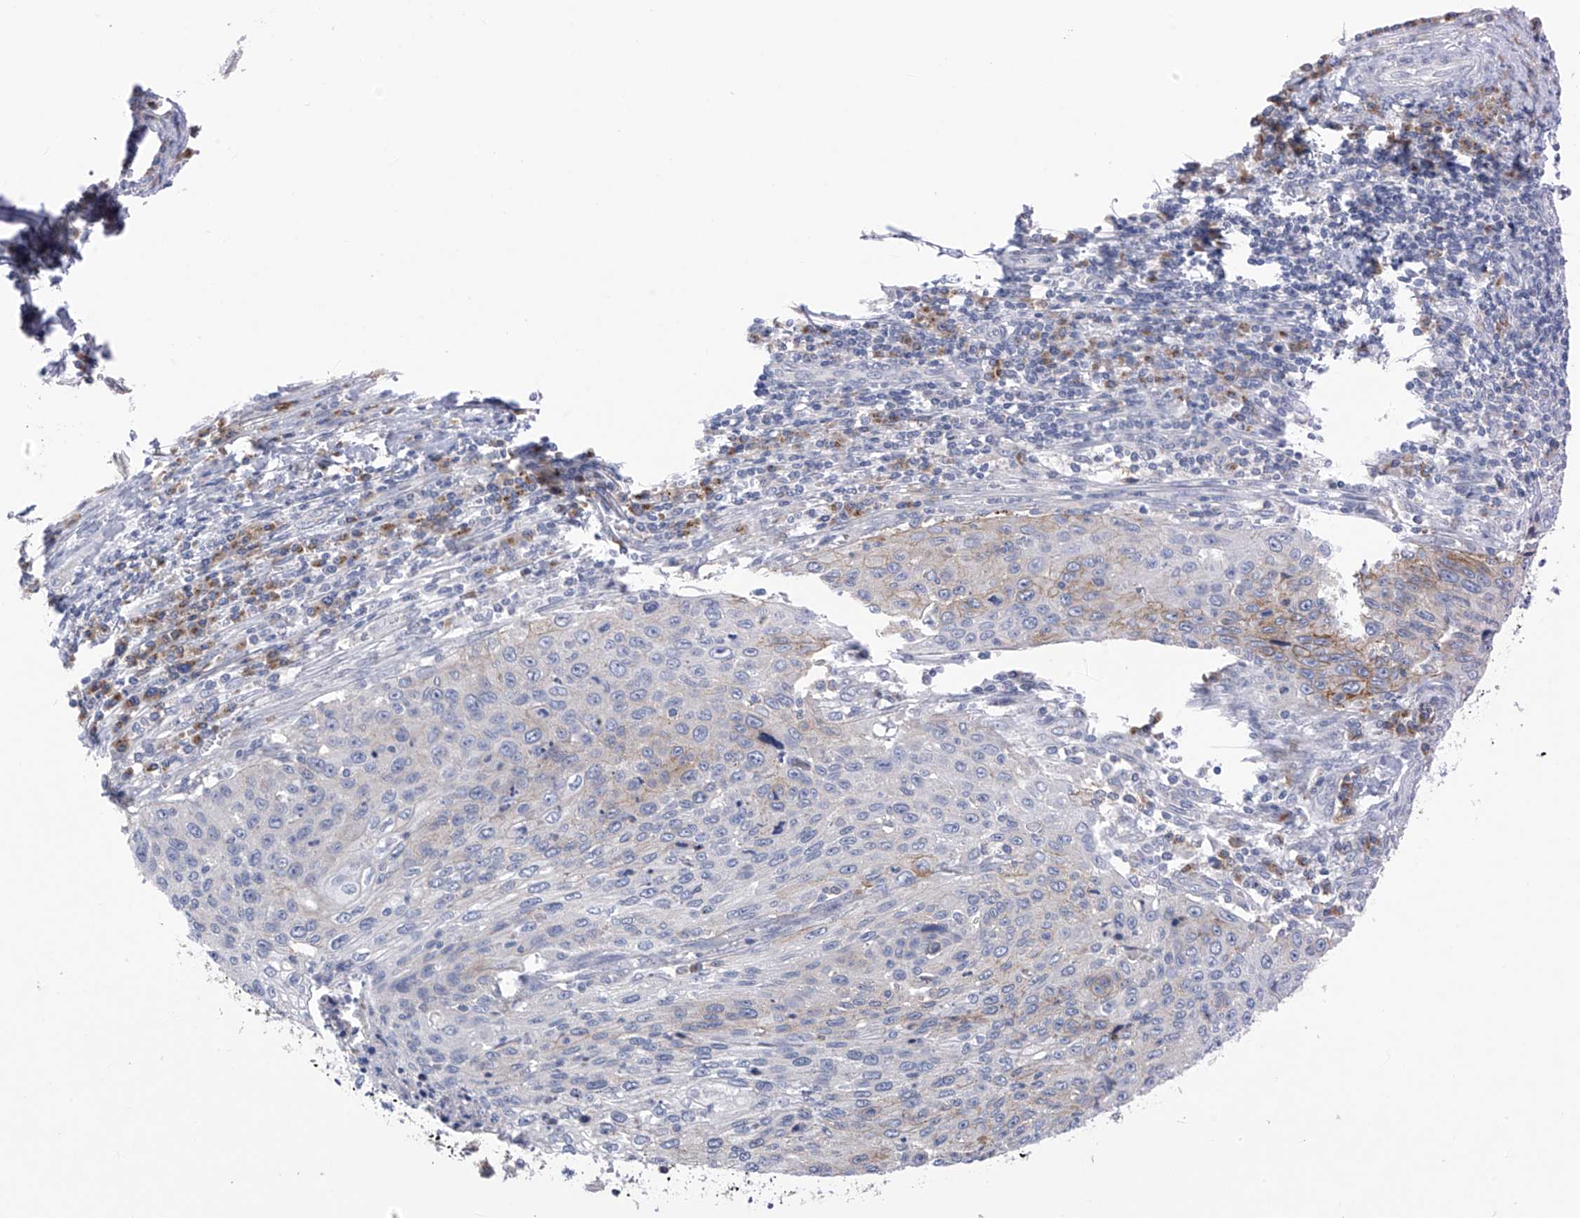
{"staining": {"intensity": "weak", "quantity": "<25%", "location": "cytoplasmic/membranous"}, "tissue": "cervical cancer", "cell_type": "Tumor cells", "image_type": "cancer", "snomed": [{"axis": "morphology", "description": "Squamous cell carcinoma, NOS"}, {"axis": "topography", "description": "Cervix"}], "caption": "Immunohistochemical staining of squamous cell carcinoma (cervical) demonstrates no significant expression in tumor cells.", "gene": "SLCO4A1", "patient": {"sex": "female", "age": 32}}